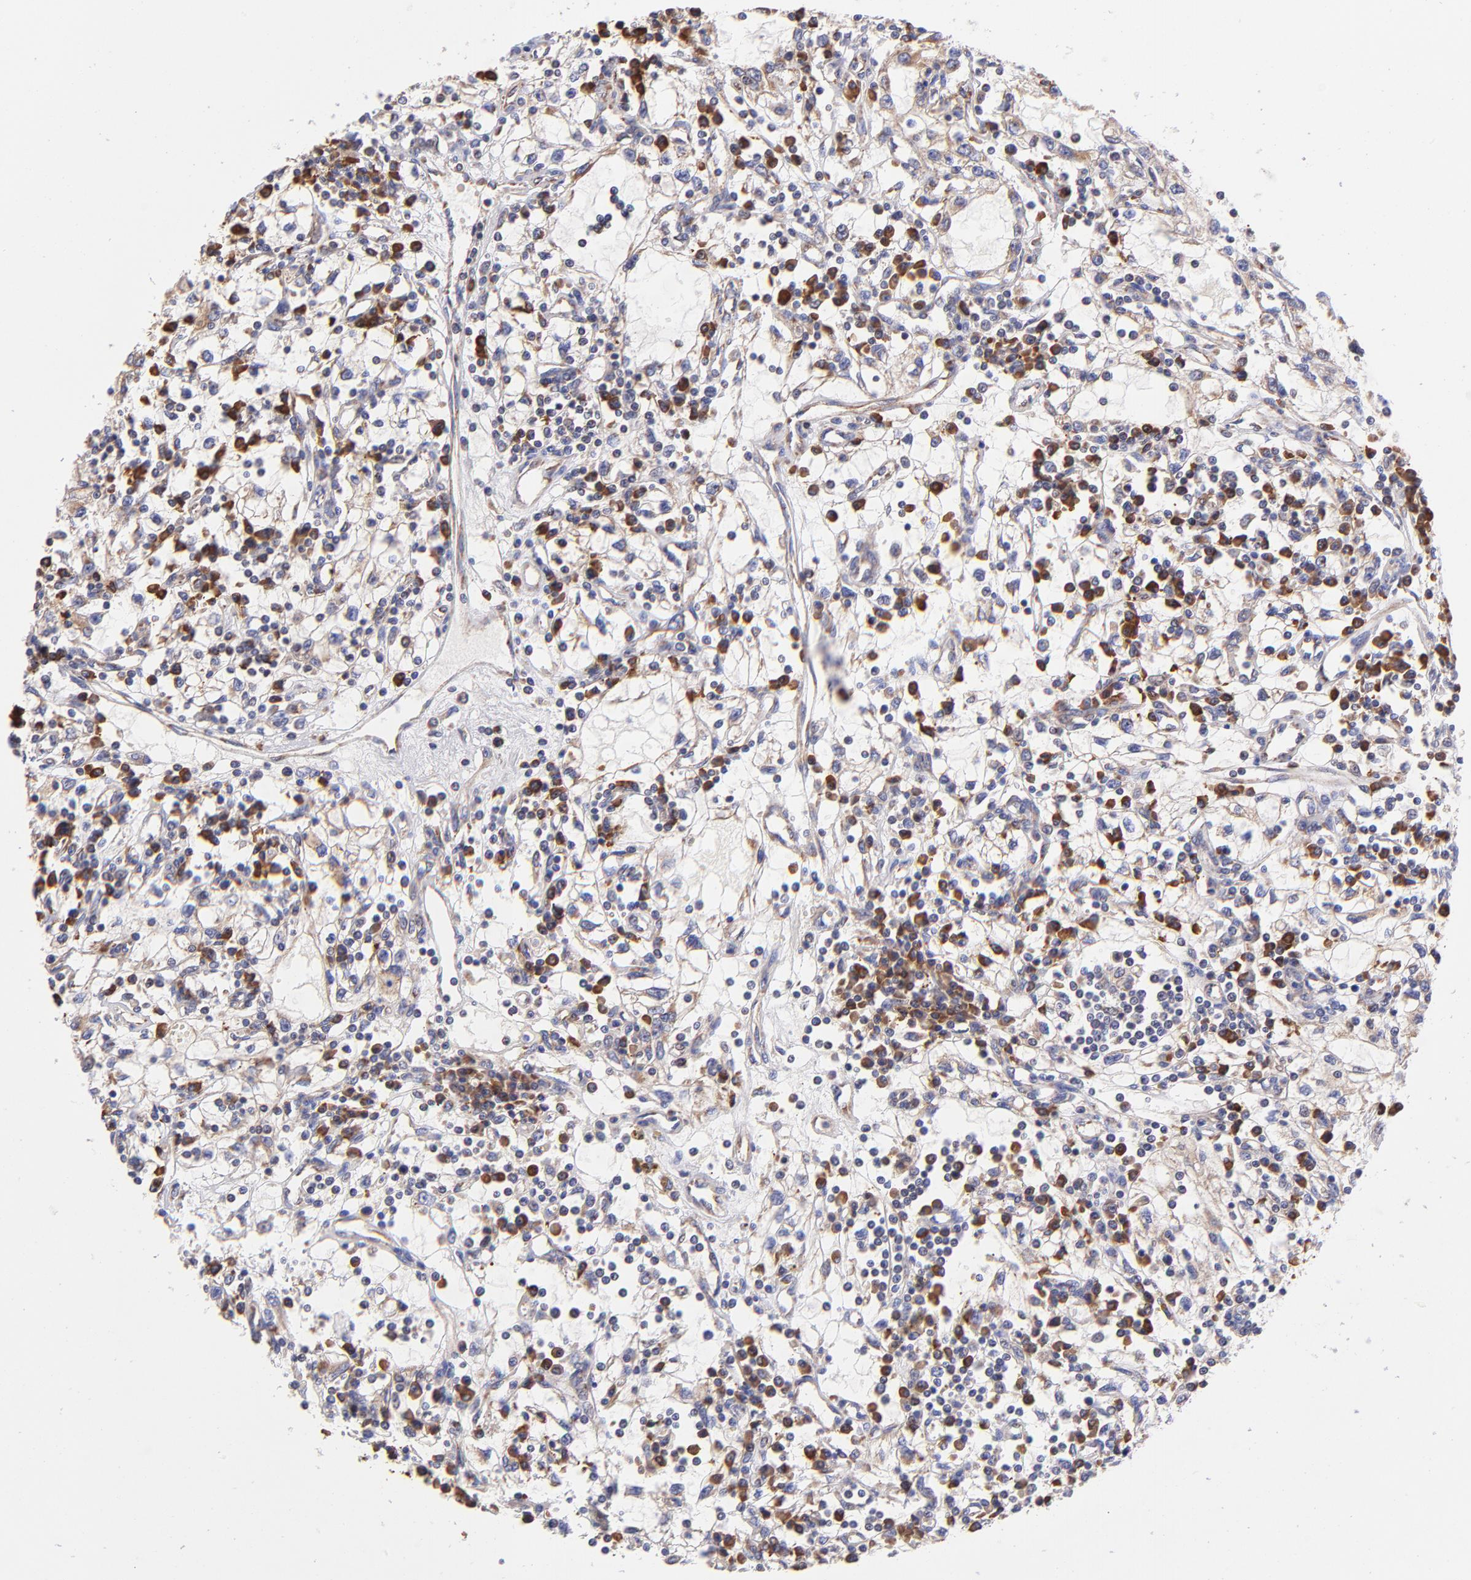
{"staining": {"intensity": "negative", "quantity": "none", "location": "none"}, "tissue": "renal cancer", "cell_type": "Tumor cells", "image_type": "cancer", "snomed": [{"axis": "morphology", "description": "Adenocarcinoma, NOS"}, {"axis": "topography", "description": "Kidney"}], "caption": "The photomicrograph demonstrates no significant staining in tumor cells of renal adenocarcinoma.", "gene": "PREX1", "patient": {"sex": "male", "age": 82}}